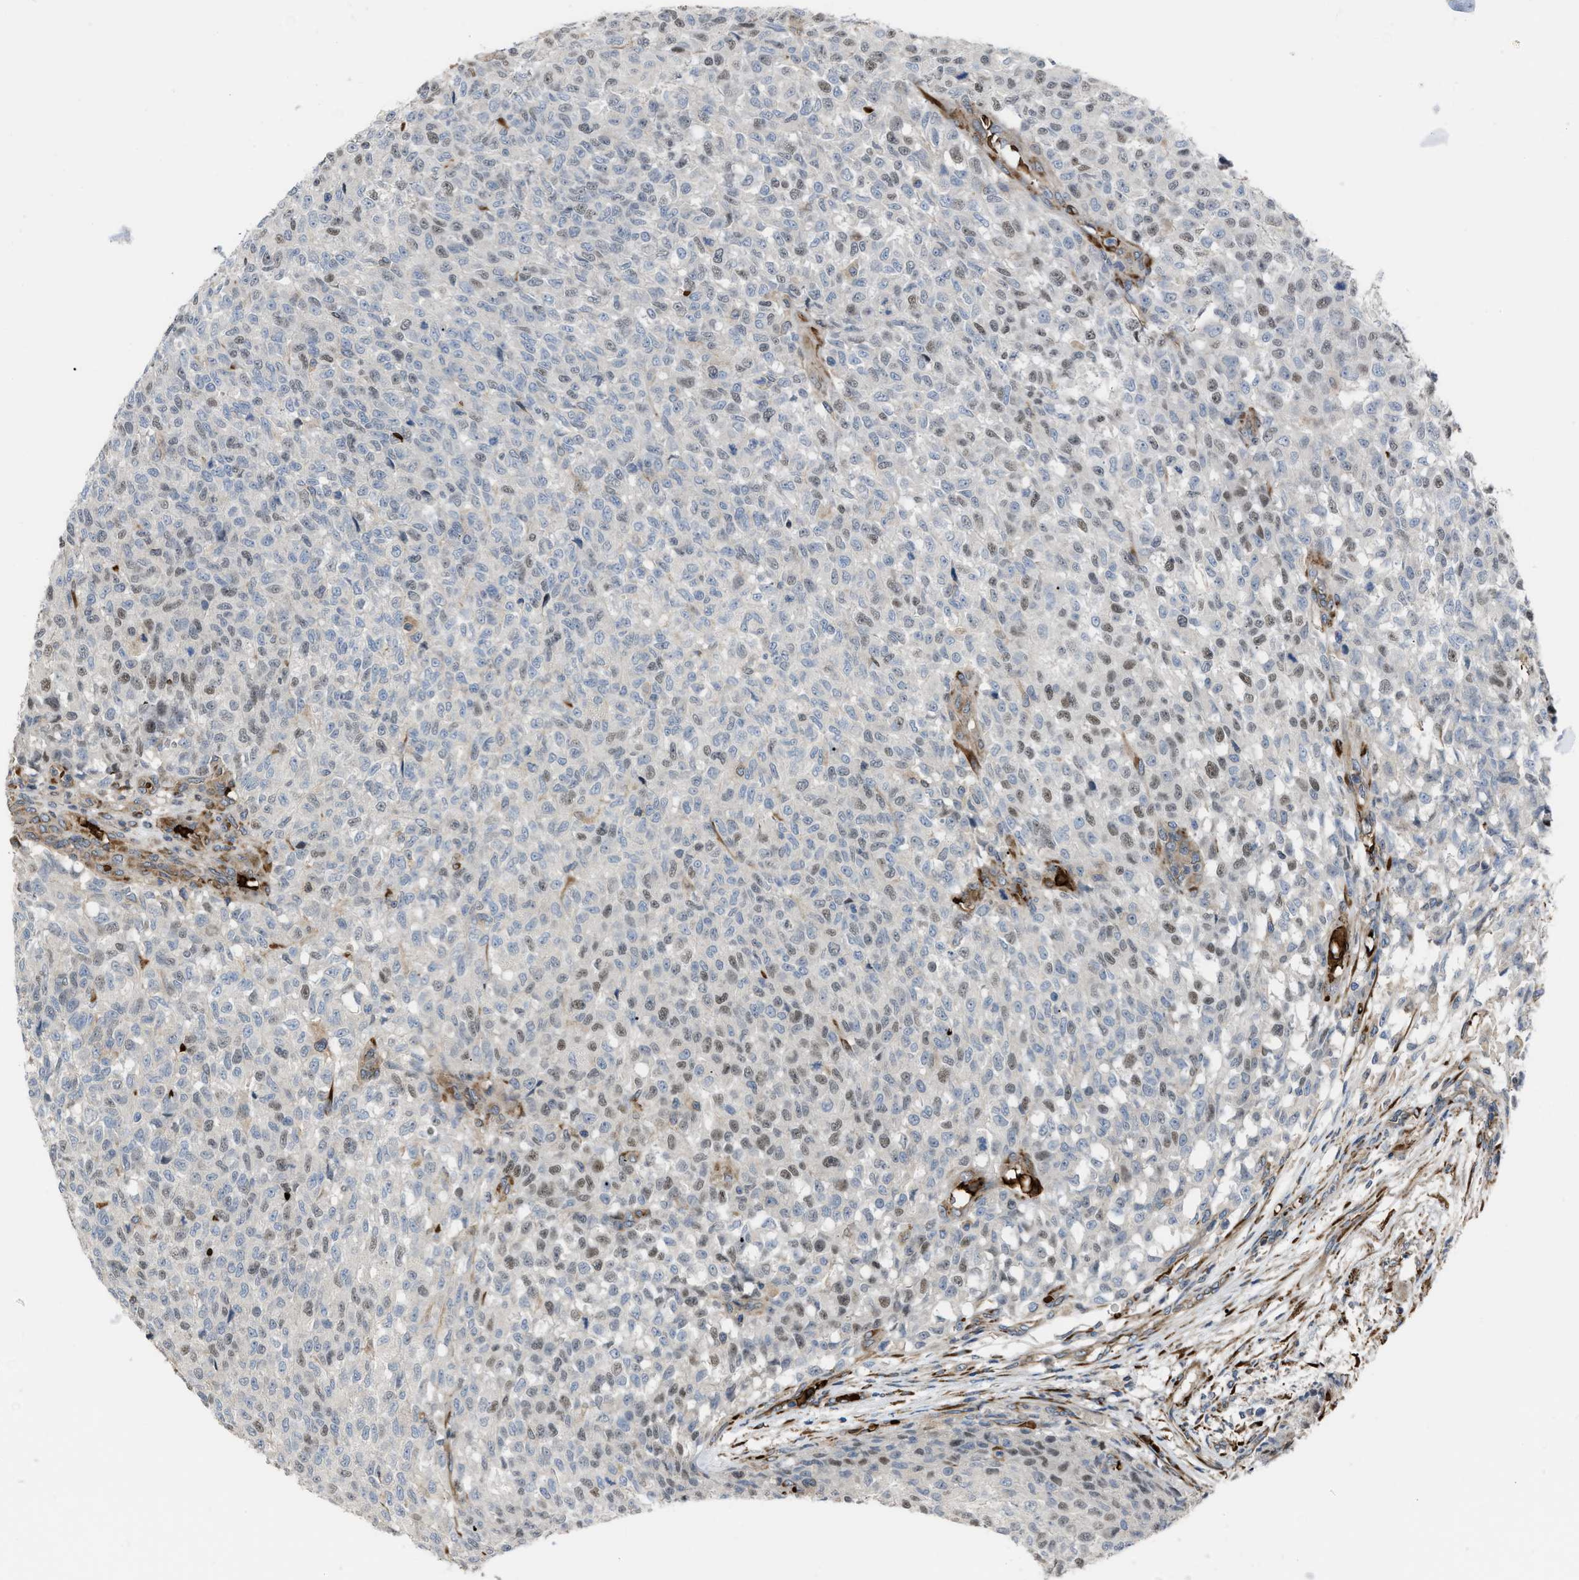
{"staining": {"intensity": "weak", "quantity": "<25%", "location": "nuclear"}, "tissue": "testis cancer", "cell_type": "Tumor cells", "image_type": "cancer", "snomed": [{"axis": "morphology", "description": "Seminoma, NOS"}, {"axis": "topography", "description": "Testis"}], "caption": "This image is of testis seminoma stained with immunohistochemistry to label a protein in brown with the nuclei are counter-stained blue. There is no expression in tumor cells. Nuclei are stained in blue.", "gene": "SELENOM", "patient": {"sex": "male", "age": 59}}